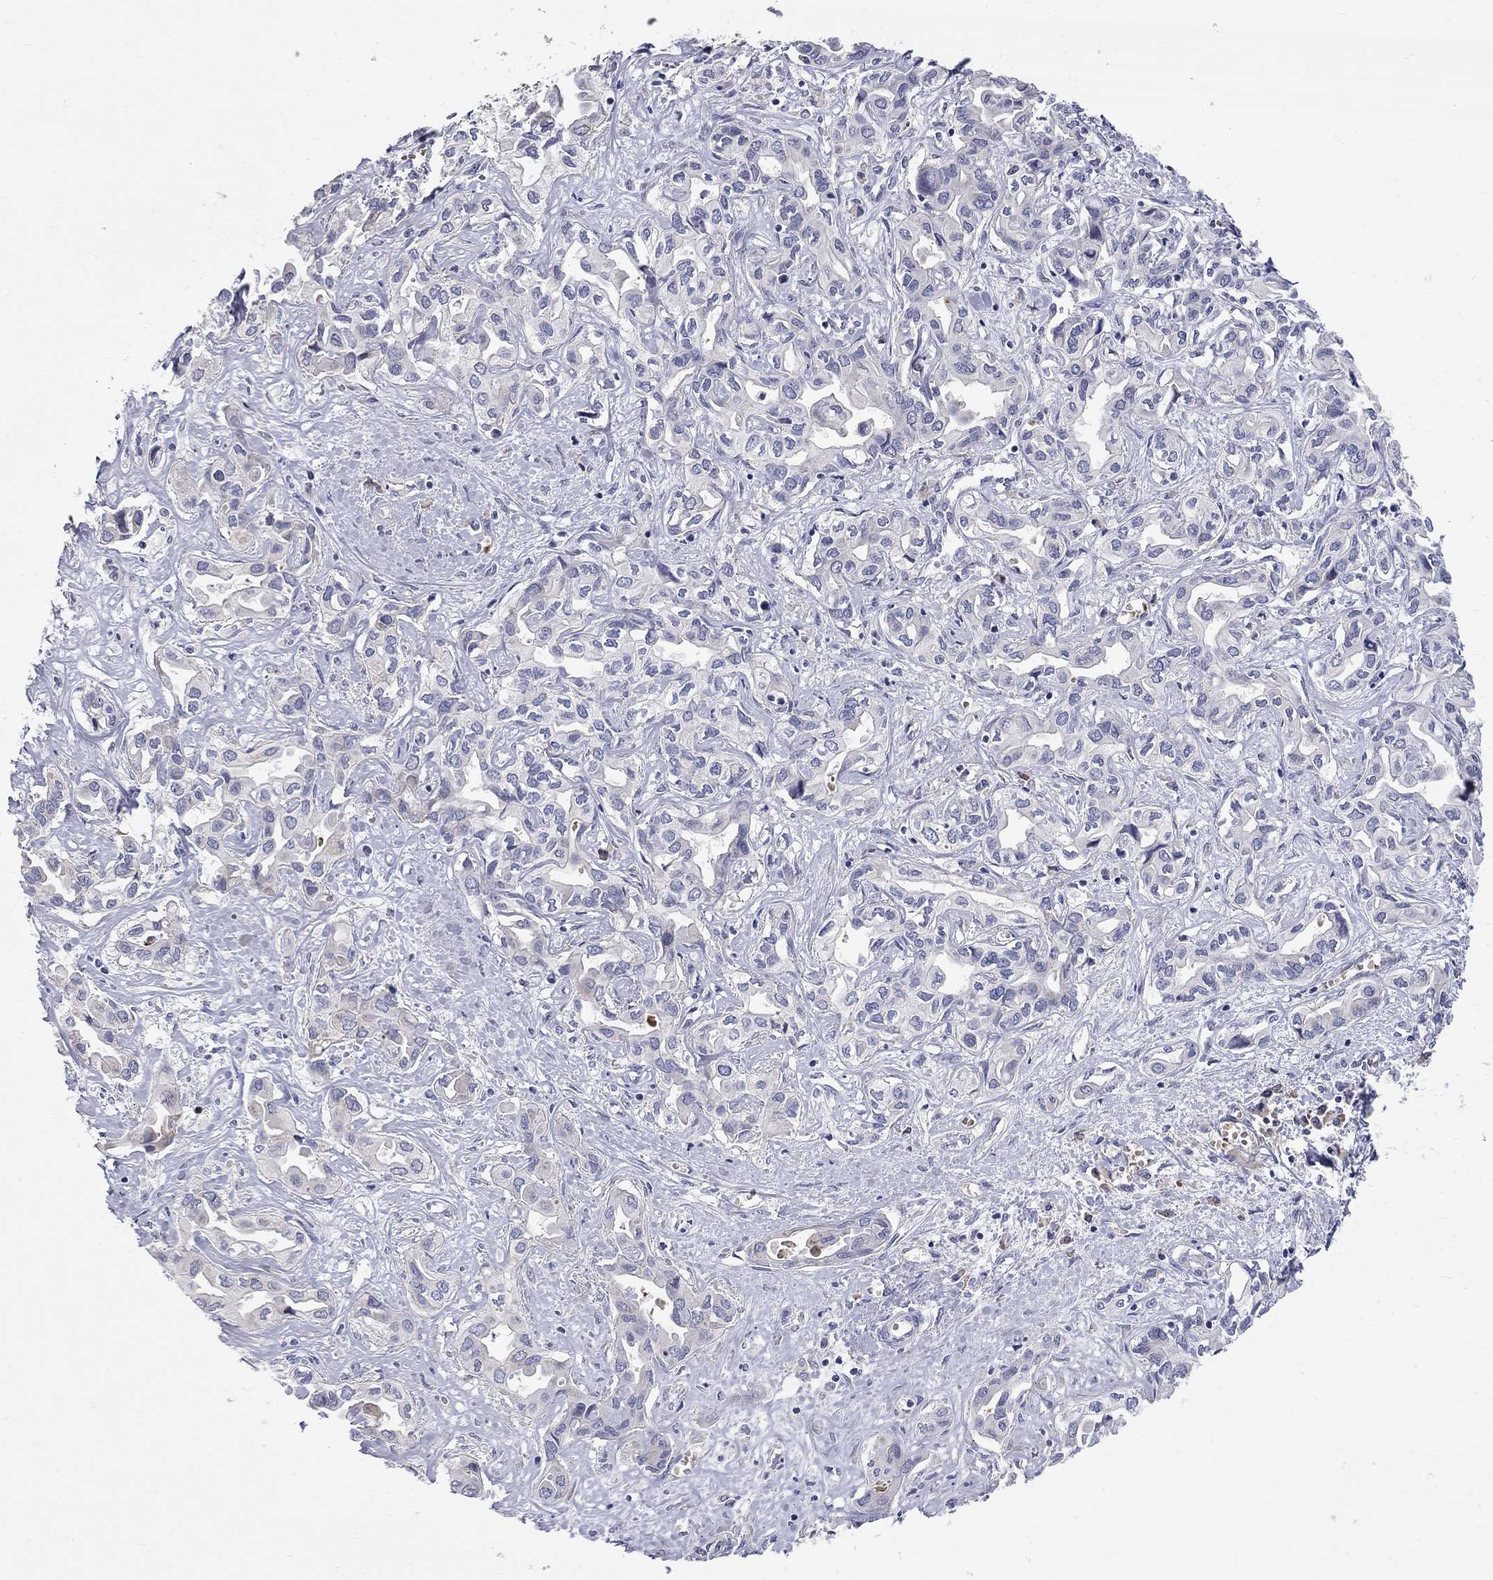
{"staining": {"intensity": "negative", "quantity": "none", "location": "none"}, "tissue": "liver cancer", "cell_type": "Tumor cells", "image_type": "cancer", "snomed": [{"axis": "morphology", "description": "Cholangiocarcinoma"}, {"axis": "topography", "description": "Liver"}], "caption": "An immunohistochemistry photomicrograph of liver cholangiocarcinoma is shown. There is no staining in tumor cells of liver cholangiocarcinoma. (DAB IHC visualized using brightfield microscopy, high magnification).", "gene": "CASTOR1", "patient": {"sex": "female", "age": 64}}